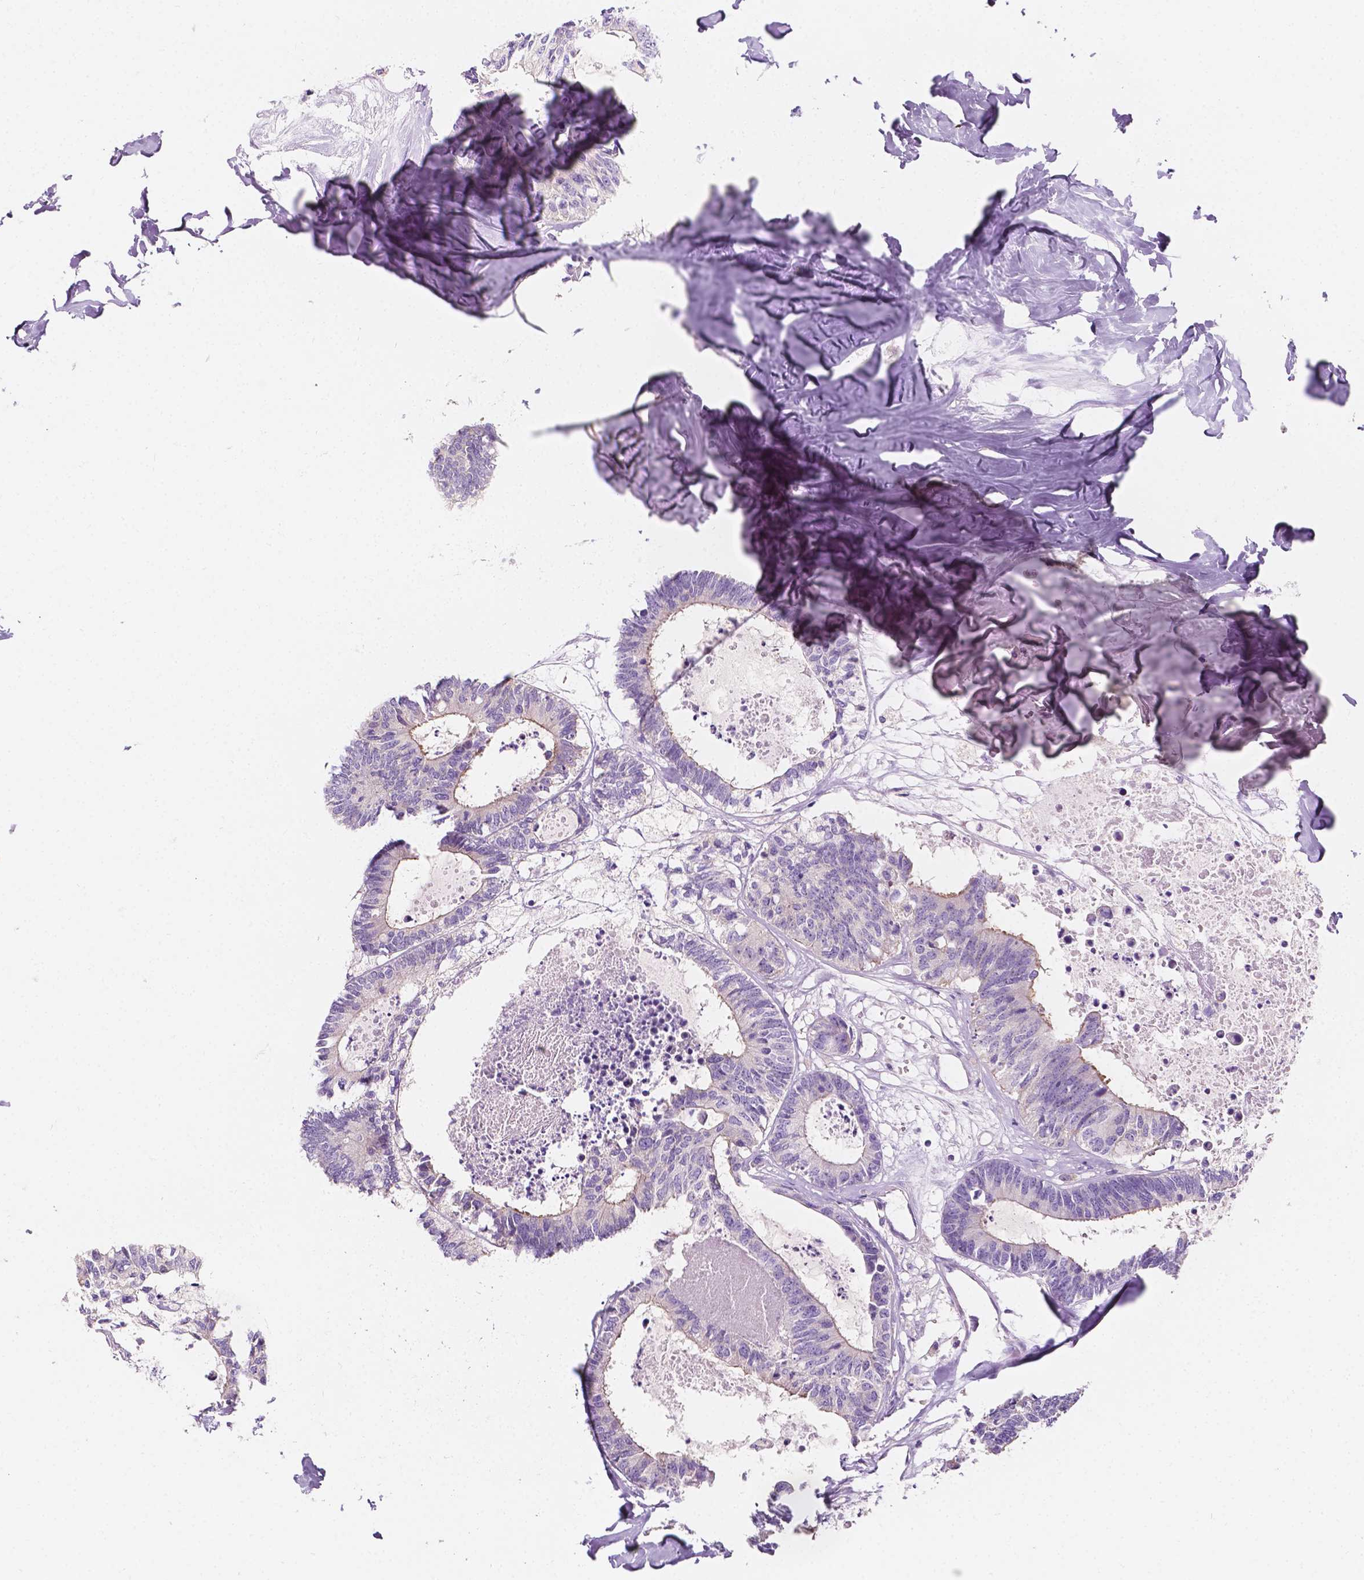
{"staining": {"intensity": "negative", "quantity": "none", "location": "none"}, "tissue": "colorectal cancer", "cell_type": "Tumor cells", "image_type": "cancer", "snomed": [{"axis": "morphology", "description": "Adenocarcinoma, NOS"}, {"axis": "topography", "description": "Colon"}, {"axis": "topography", "description": "Rectum"}], "caption": "Tumor cells show no significant expression in colorectal cancer.", "gene": "SIRT2", "patient": {"sex": "male", "age": 57}}